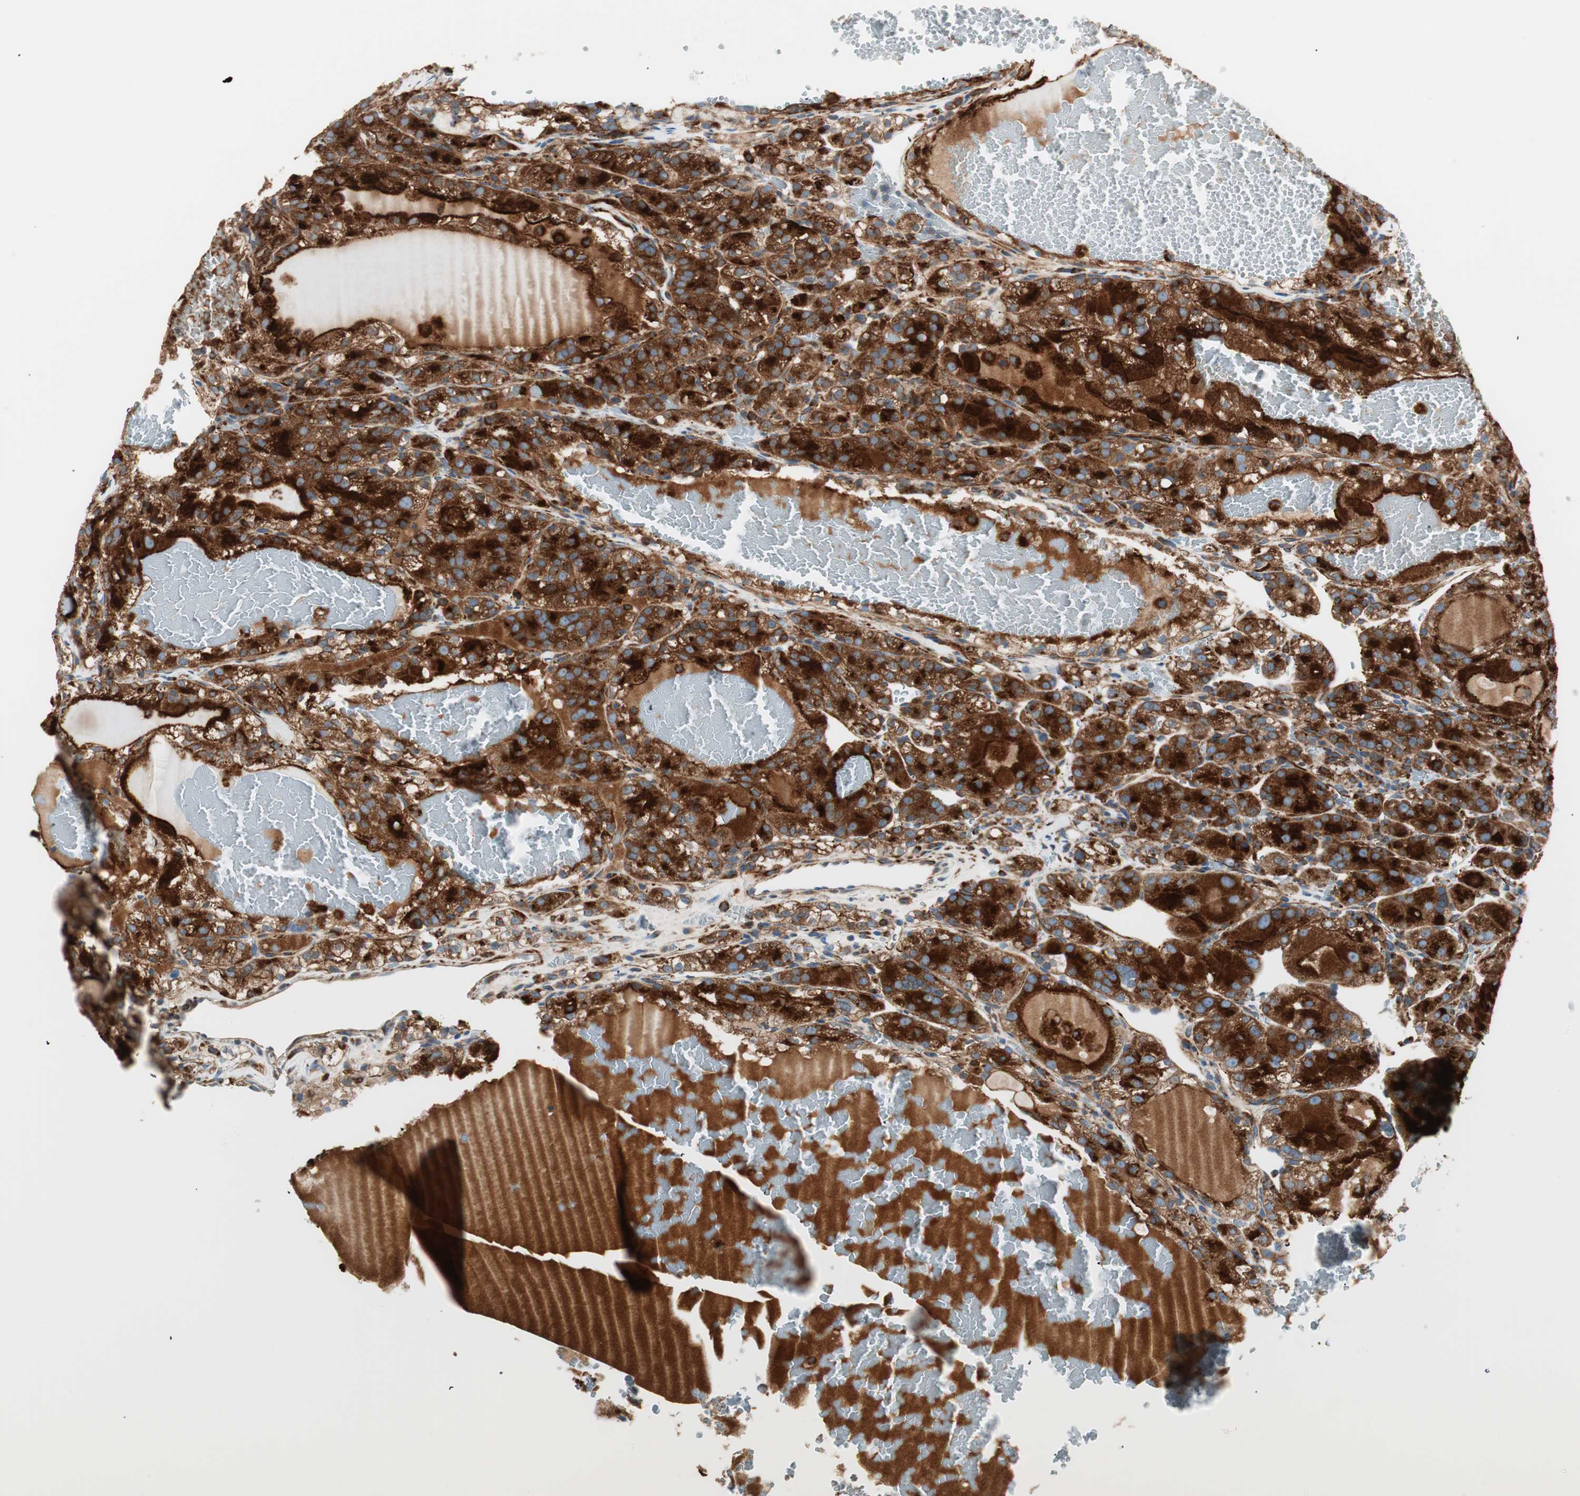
{"staining": {"intensity": "strong", "quantity": "25%-75%", "location": "cytoplasmic/membranous"}, "tissue": "renal cancer", "cell_type": "Tumor cells", "image_type": "cancer", "snomed": [{"axis": "morphology", "description": "Normal tissue, NOS"}, {"axis": "morphology", "description": "Adenocarcinoma, NOS"}, {"axis": "topography", "description": "Kidney"}], "caption": "Strong cytoplasmic/membranous positivity is seen in about 25%-75% of tumor cells in adenocarcinoma (renal).", "gene": "ATP6V1G1", "patient": {"sex": "male", "age": 61}}